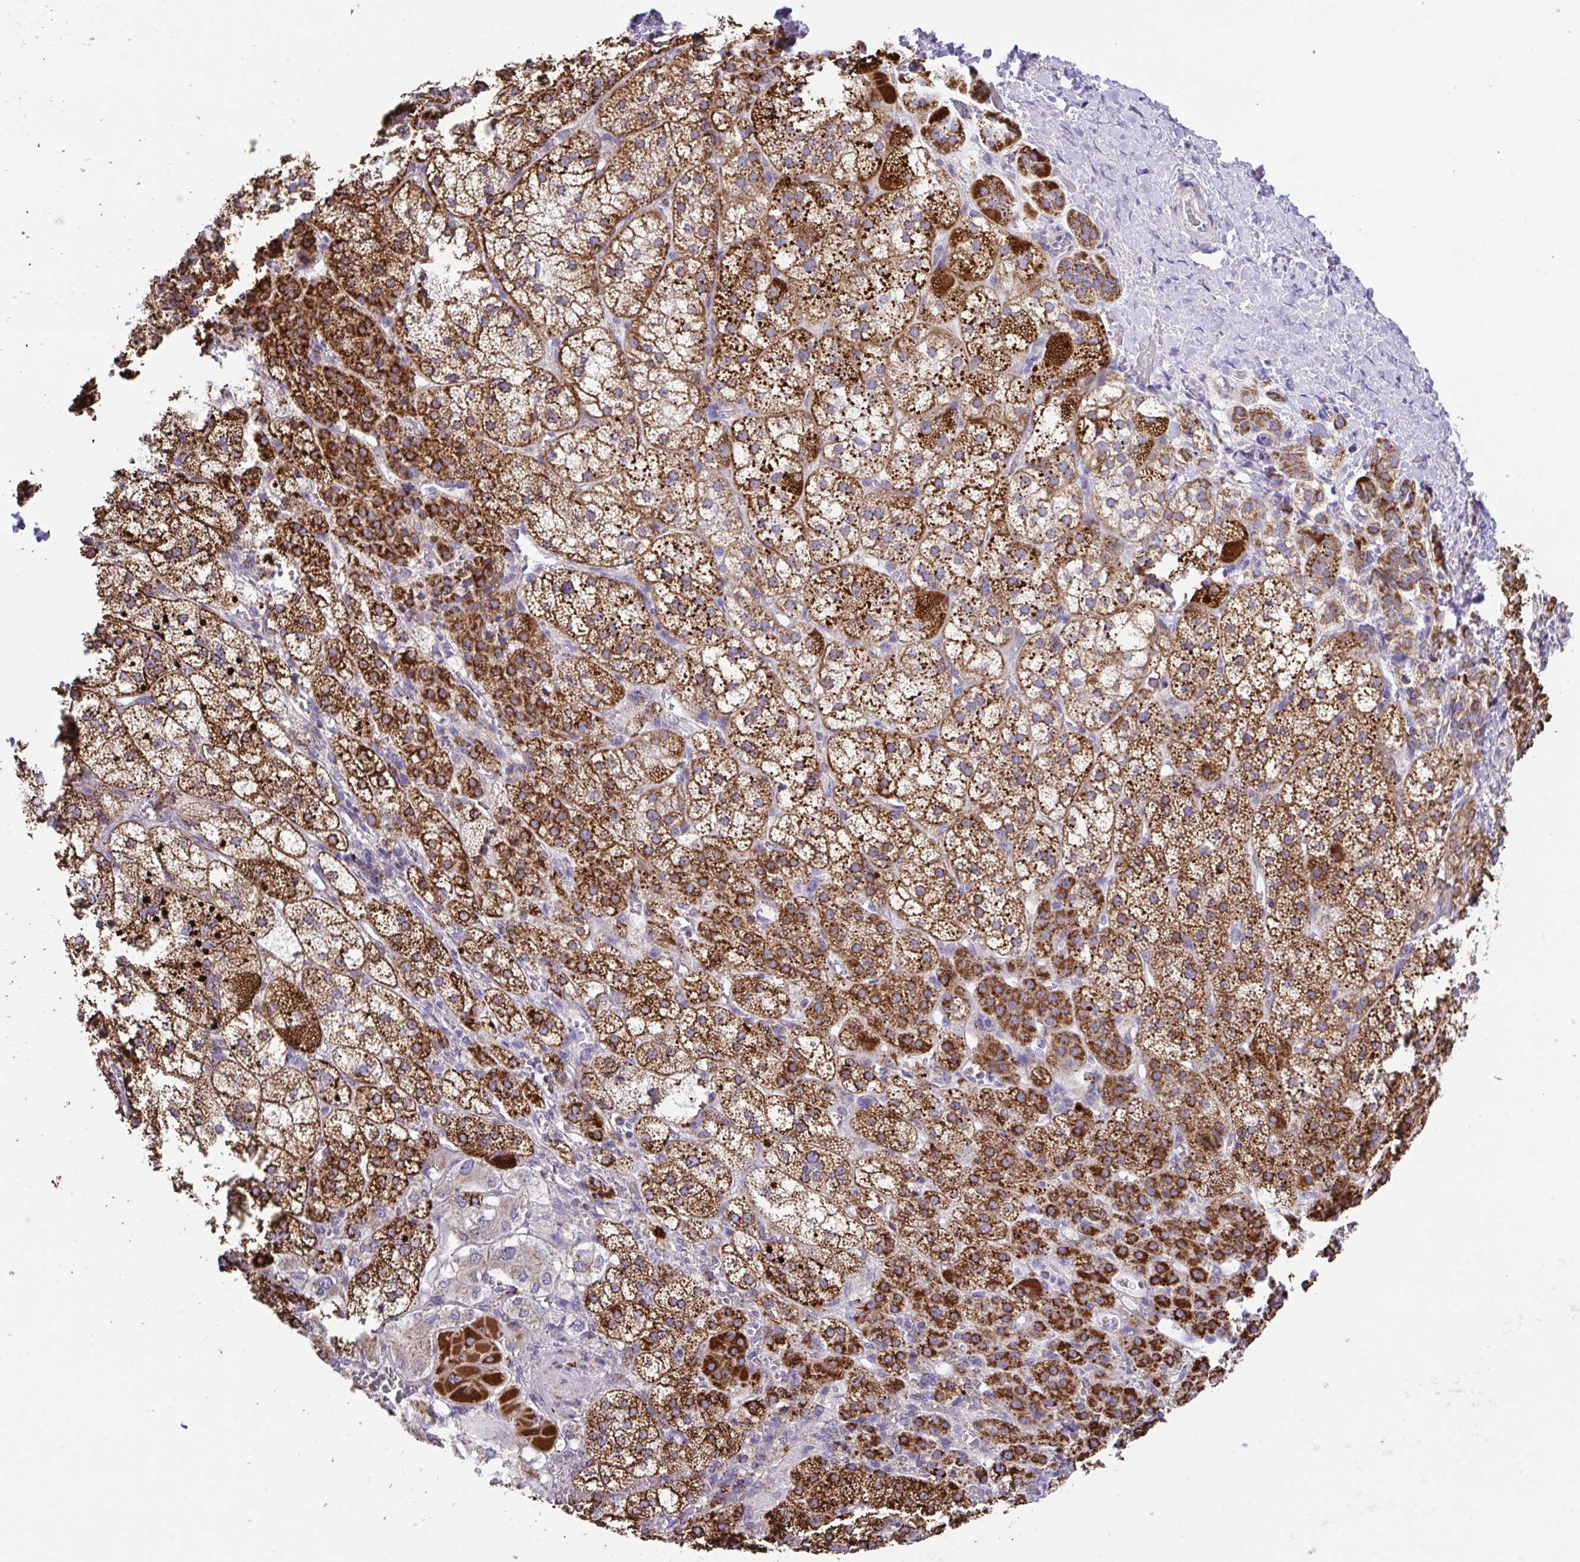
{"staining": {"intensity": "strong", "quantity": ">75%", "location": "cytoplasmic/membranous"}, "tissue": "adrenal gland", "cell_type": "Glandular cells", "image_type": "normal", "snomed": [{"axis": "morphology", "description": "Normal tissue, NOS"}, {"axis": "topography", "description": "Adrenal gland"}], "caption": "Strong cytoplasmic/membranous protein expression is identified in about >75% of glandular cells in adrenal gland.", "gene": "PCMTD2", "patient": {"sex": "female", "age": 60}}